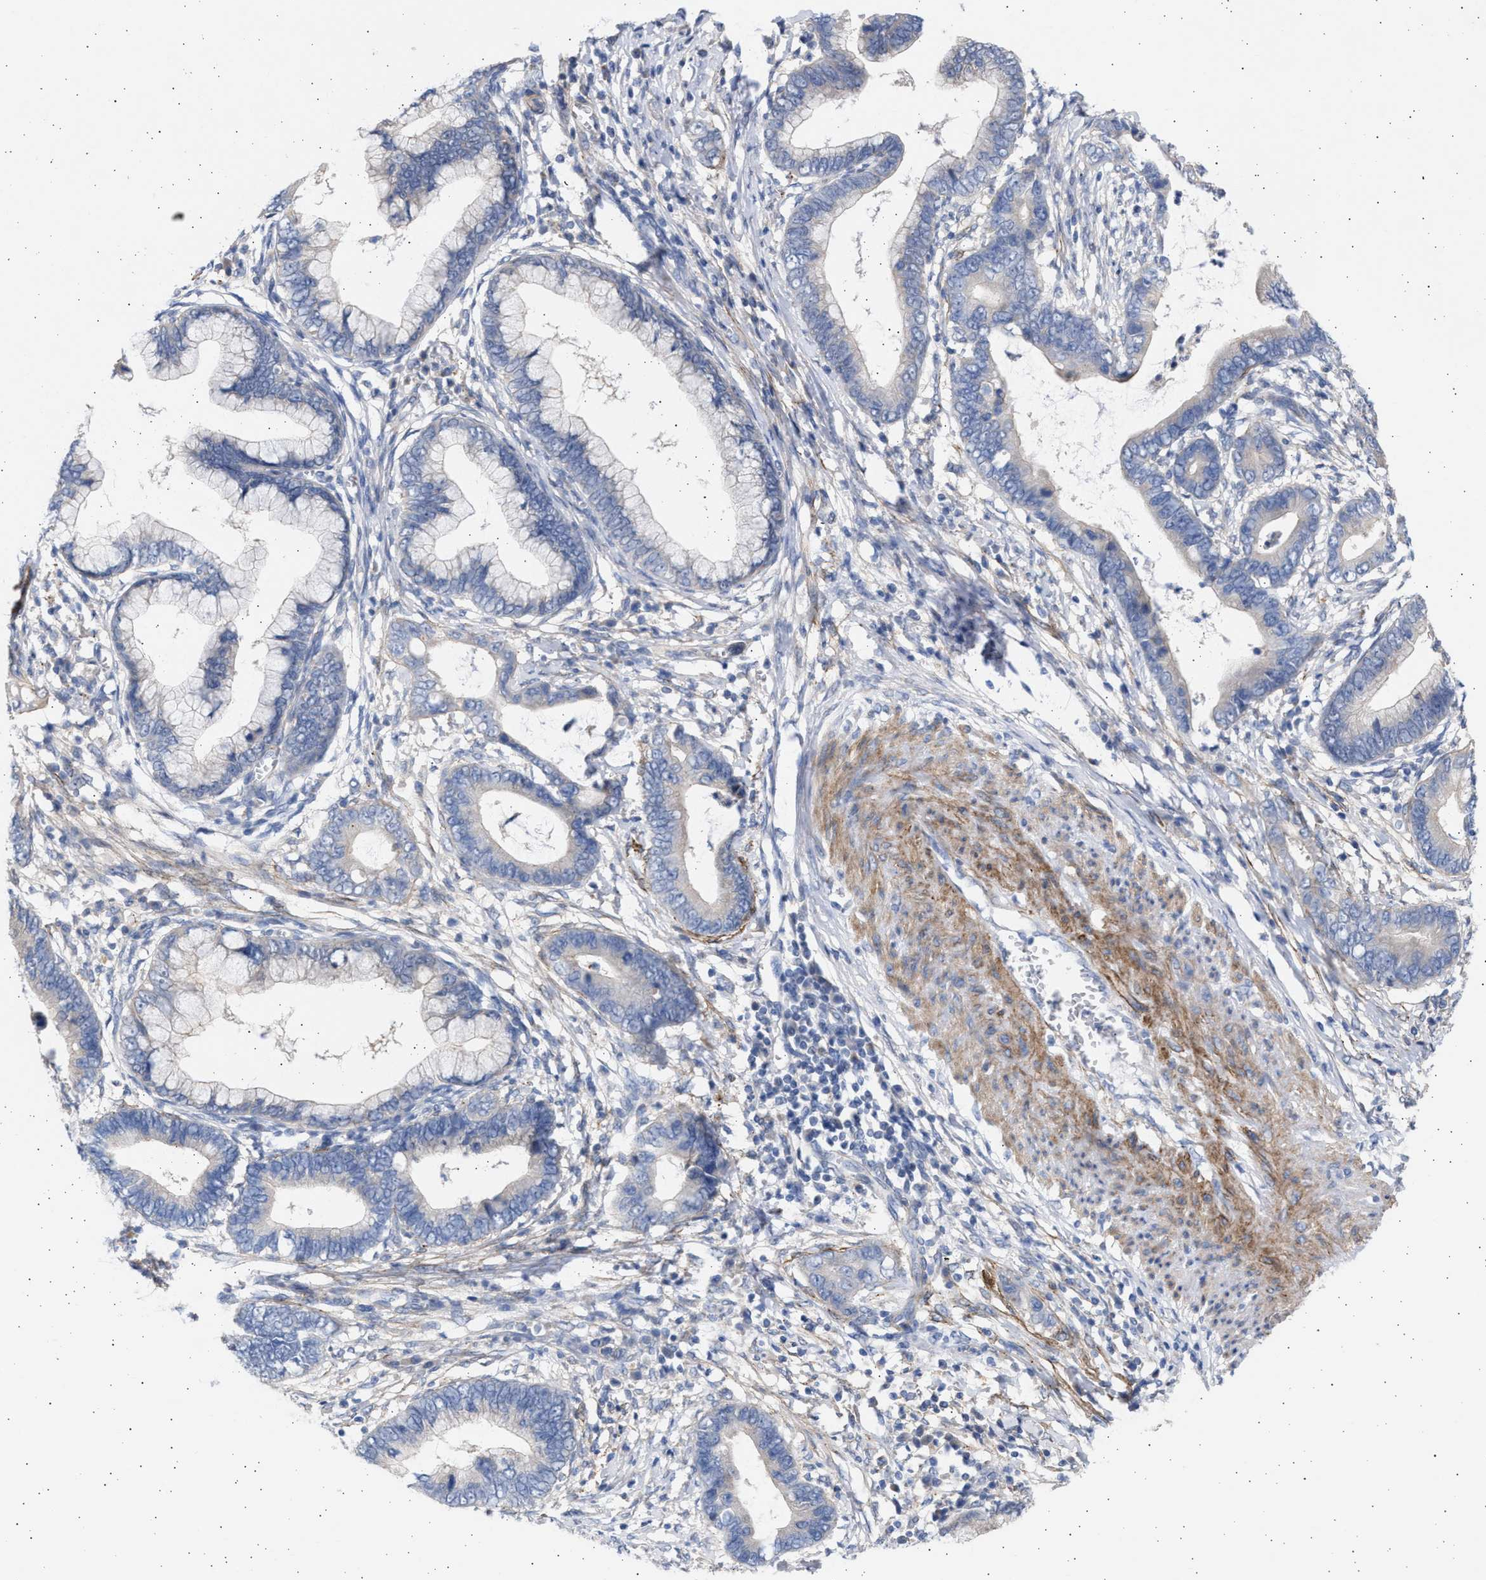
{"staining": {"intensity": "negative", "quantity": "none", "location": "none"}, "tissue": "cervical cancer", "cell_type": "Tumor cells", "image_type": "cancer", "snomed": [{"axis": "morphology", "description": "Adenocarcinoma, NOS"}, {"axis": "topography", "description": "Cervix"}], "caption": "Protein analysis of cervical cancer (adenocarcinoma) exhibits no significant staining in tumor cells. (DAB immunohistochemistry visualized using brightfield microscopy, high magnification).", "gene": "NBR1", "patient": {"sex": "female", "age": 44}}